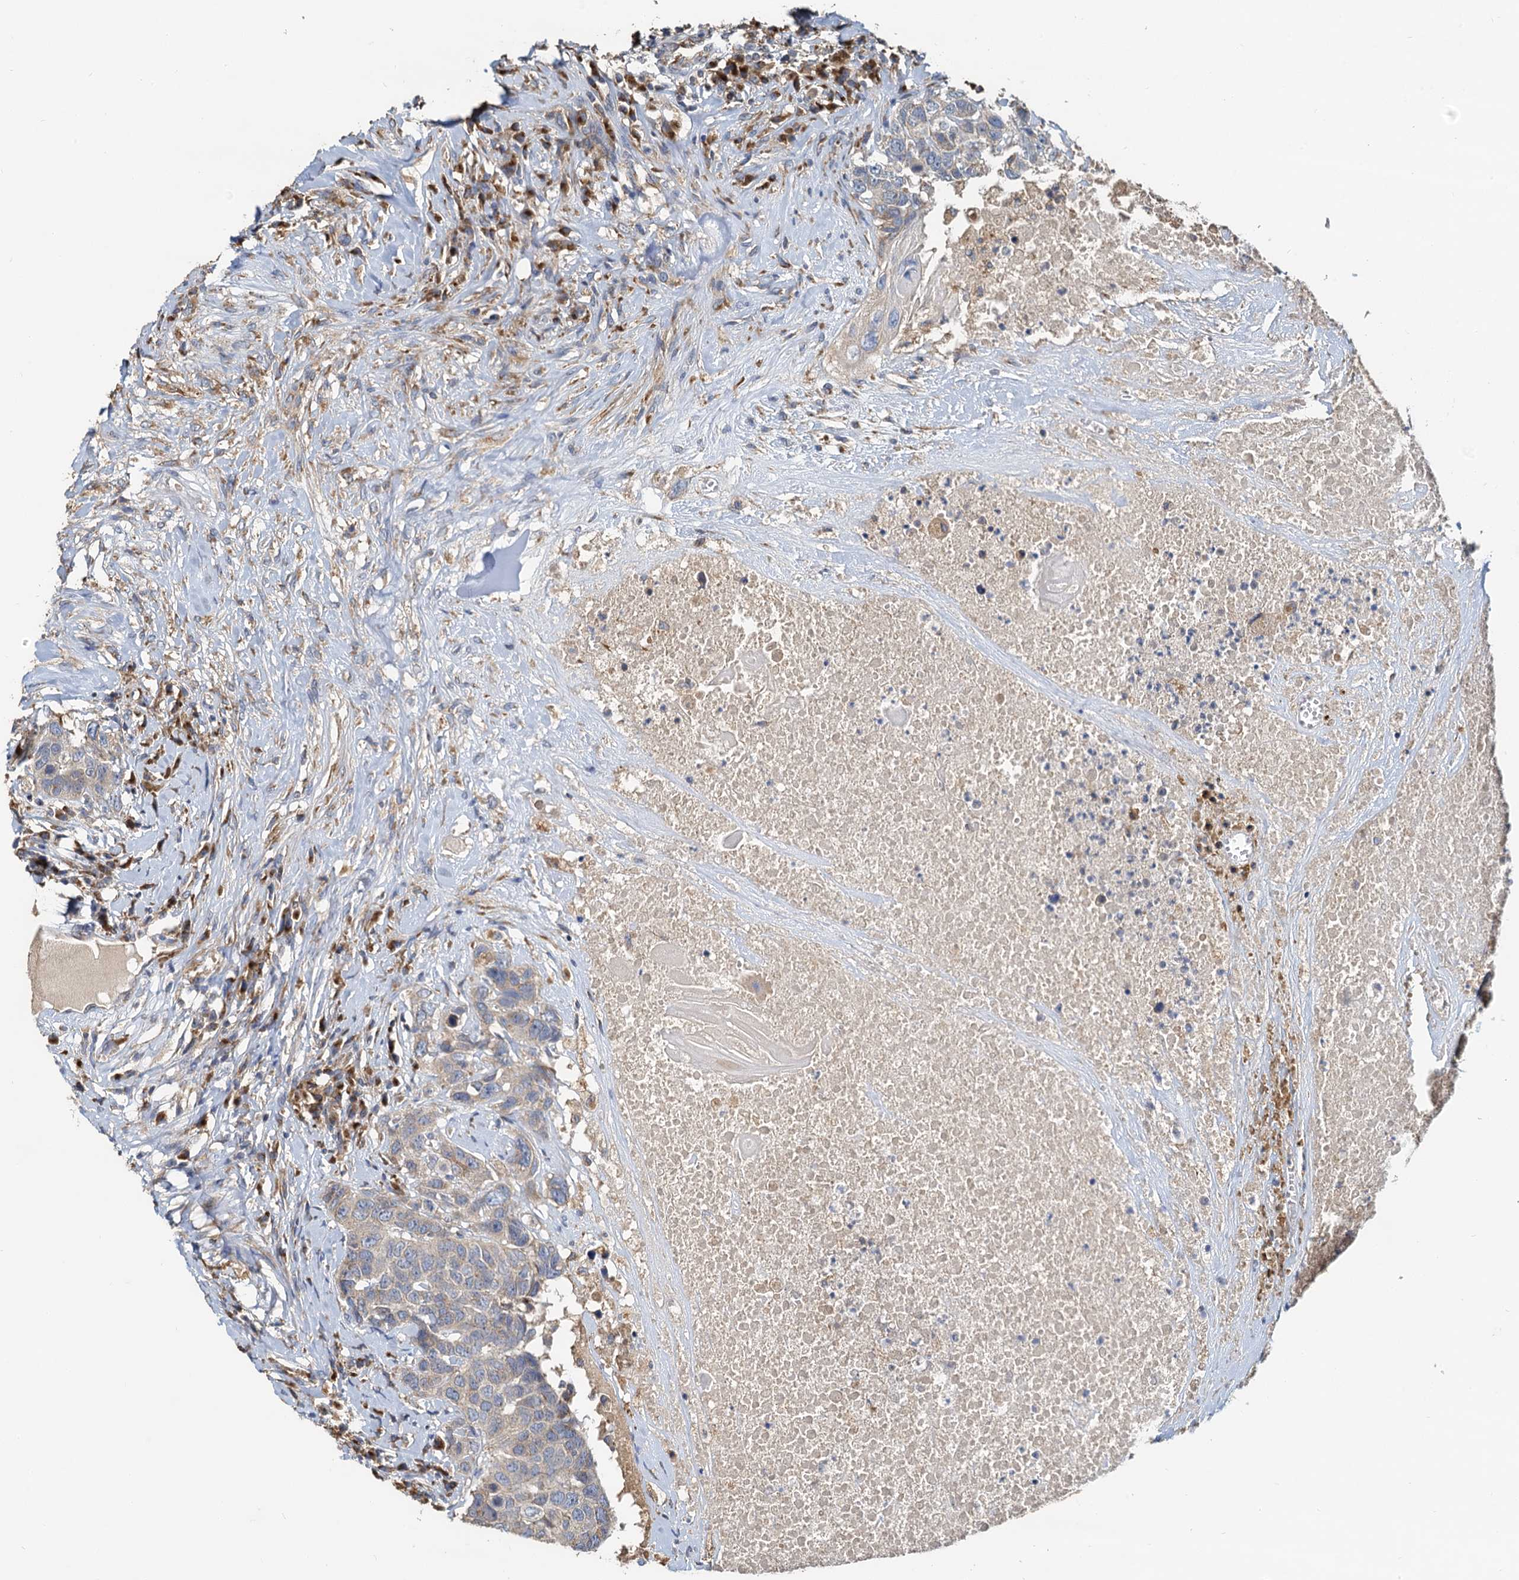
{"staining": {"intensity": "negative", "quantity": "none", "location": "none"}, "tissue": "head and neck cancer", "cell_type": "Tumor cells", "image_type": "cancer", "snomed": [{"axis": "morphology", "description": "Squamous cell carcinoma, NOS"}, {"axis": "topography", "description": "Head-Neck"}], "caption": "A high-resolution photomicrograph shows immunohistochemistry staining of head and neck cancer, which exhibits no significant positivity in tumor cells.", "gene": "NKAPD1", "patient": {"sex": "male", "age": 66}}